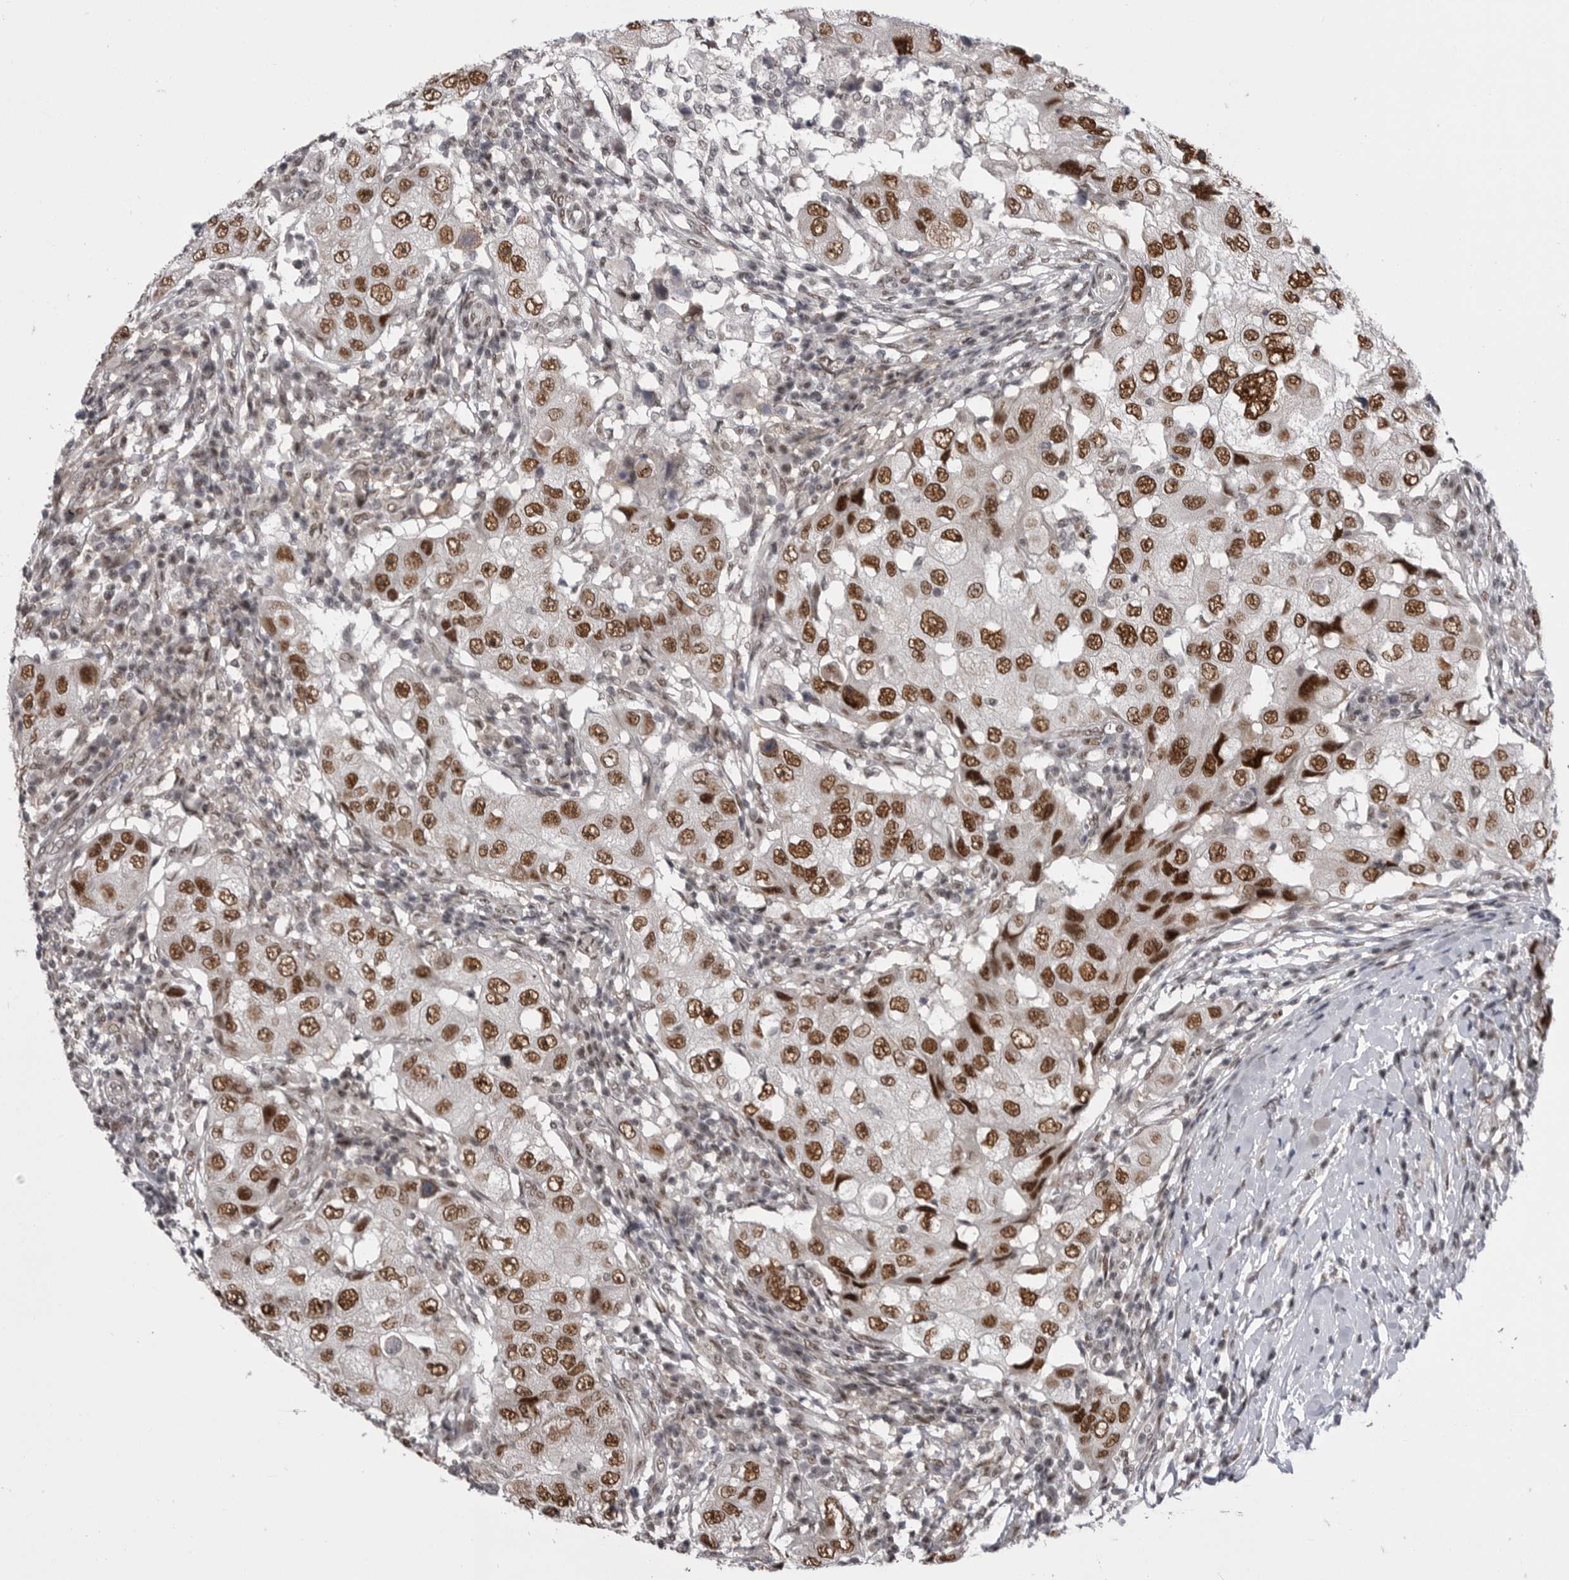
{"staining": {"intensity": "strong", "quantity": ">75%", "location": "nuclear"}, "tissue": "breast cancer", "cell_type": "Tumor cells", "image_type": "cancer", "snomed": [{"axis": "morphology", "description": "Duct carcinoma"}, {"axis": "topography", "description": "Breast"}], "caption": "A histopathology image of breast cancer stained for a protein demonstrates strong nuclear brown staining in tumor cells.", "gene": "MEPCE", "patient": {"sex": "female", "age": 27}}